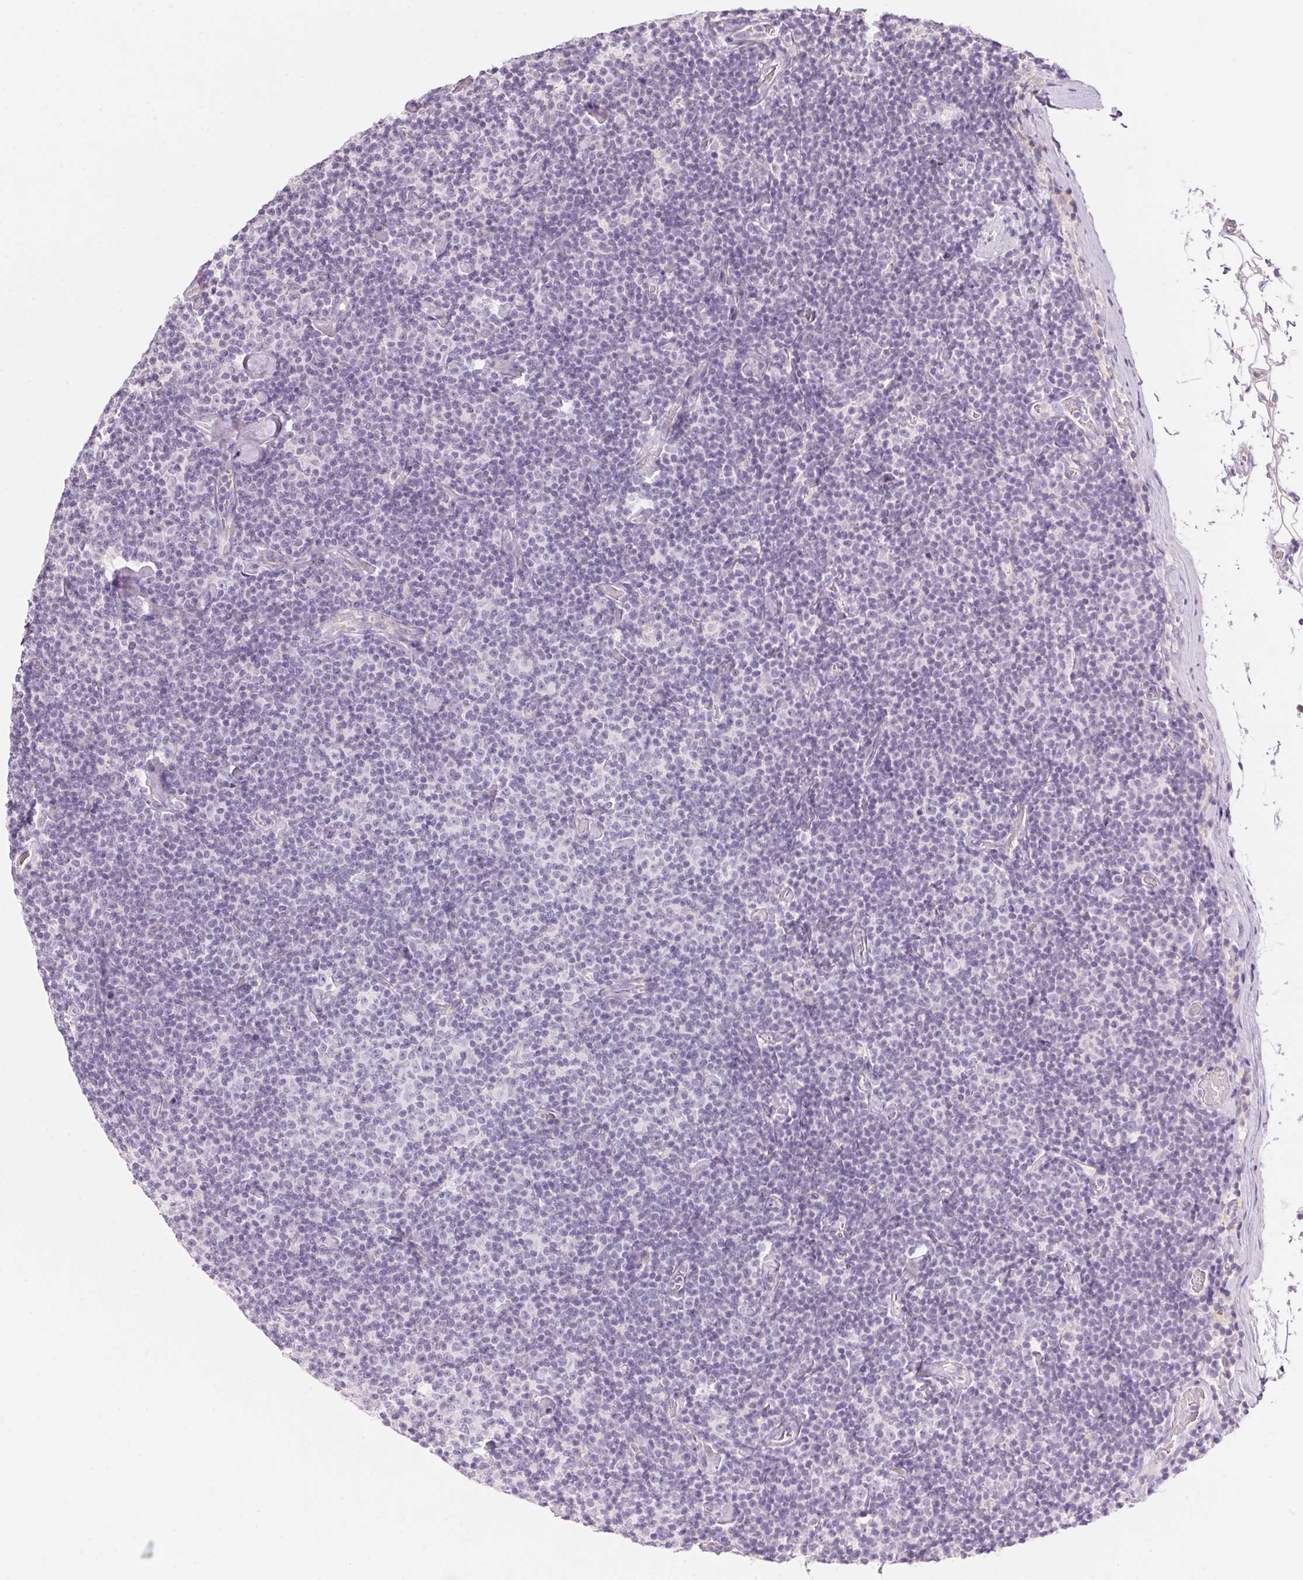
{"staining": {"intensity": "negative", "quantity": "none", "location": "none"}, "tissue": "lymphoma", "cell_type": "Tumor cells", "image_type": "cancer", "snomed": [{"axis": "morphology", "description": "Malignant lymphoma, non-Hodgkin's type, Low grade"}, {"axis": "topography", "description": "Lymph node"}], "caption": "Immunohistochemistry image of neoplastic tissue: malignant lymphoma, non-Hodgkin's type (low-grade) stained with DAB (3,3'-diaminobenzidine) reveals no significant protein staining in tumor cells. Brightfield microscopy of immunohistochemistry (IHC) stained with DAB (3,3'-diaminobenzidine) (brown) and hematoxylin (blue), captured at high magnification.", "gene": "HSD17B2", "patient": {"sex": "male", "age": 81}}